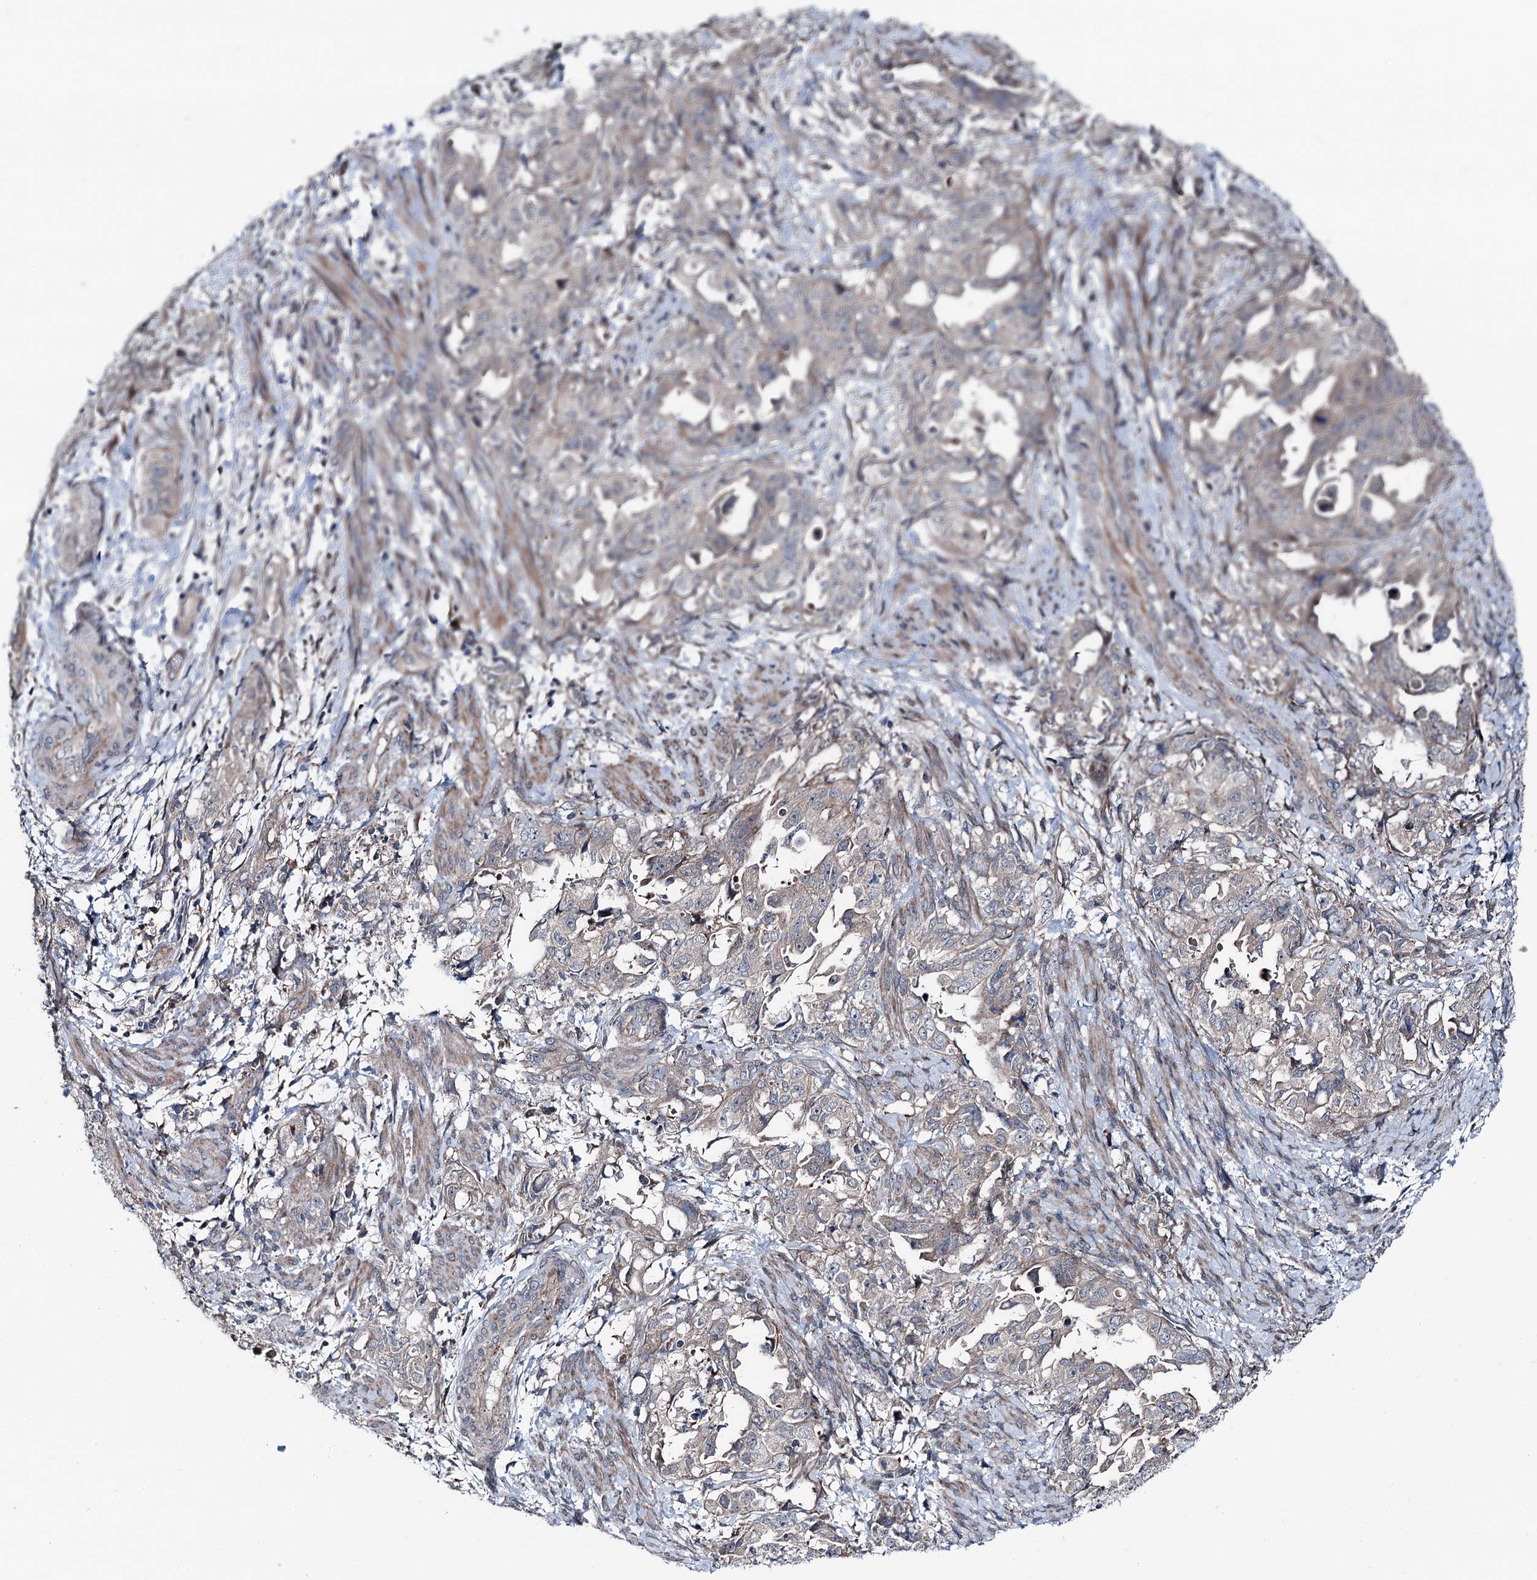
{"staining": {"intensity": "negative", "quantity": "none", "location": "none"}, "tissue": "endometrial cancer", "cell_type": "Tumor cells", "image_type": "cancer", "snomed": [{"axis": "morphology", "description": "Adenocarcinoma, NOS"}, {"axis": "topography", "description": "Endometrium"}], "caption": "A photomicrograph of human endometrial cancer (adenocarcinoma) is negative for staining in tumor cells. Brightfield microscopy of immunohistochemistry (IHC) stained with DAB (brown) and hematoxylin (blue), captured at high magnification.", "gene": "POLR1D", "patient": {"sex": "female", "age": 65}}